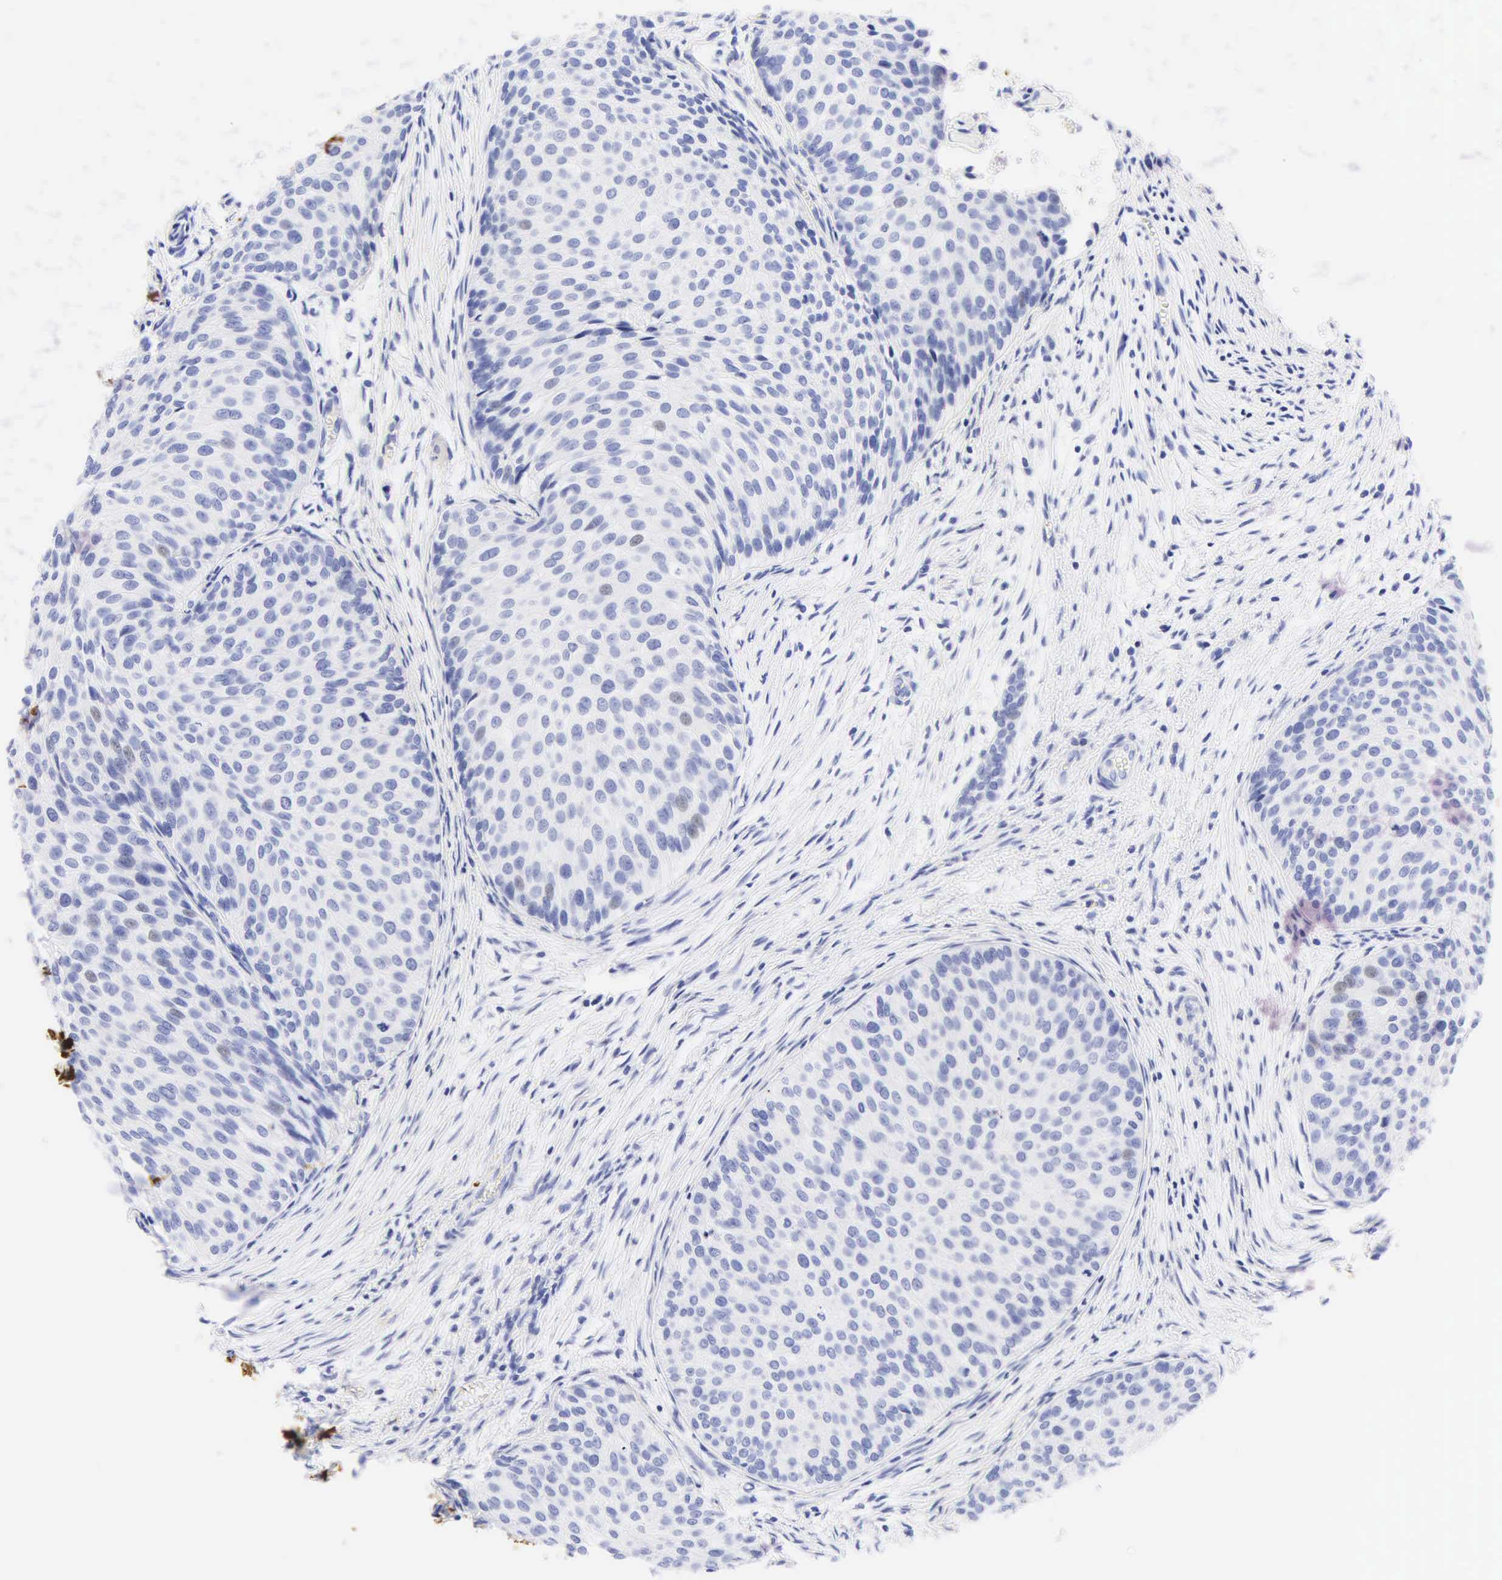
{"staining": {"intensity": "negative", "quantity": "none", "location": "none"}, "tissue": "urothelial cancer", "cell_type": "Tumor cells", "image_type": "cancer", "snomed": [{"axis": "morphology", "description": "Urothelial carcinoma, Low grade"}, {"axis": "topography", "description": "Urinary bladder"}], "caption": "The histopathology image demonstrates no staining of tumor cells in low-grade urothelial carcinoma.", "gene": "DES", "patient": {"sex": "male", "age": 84}}